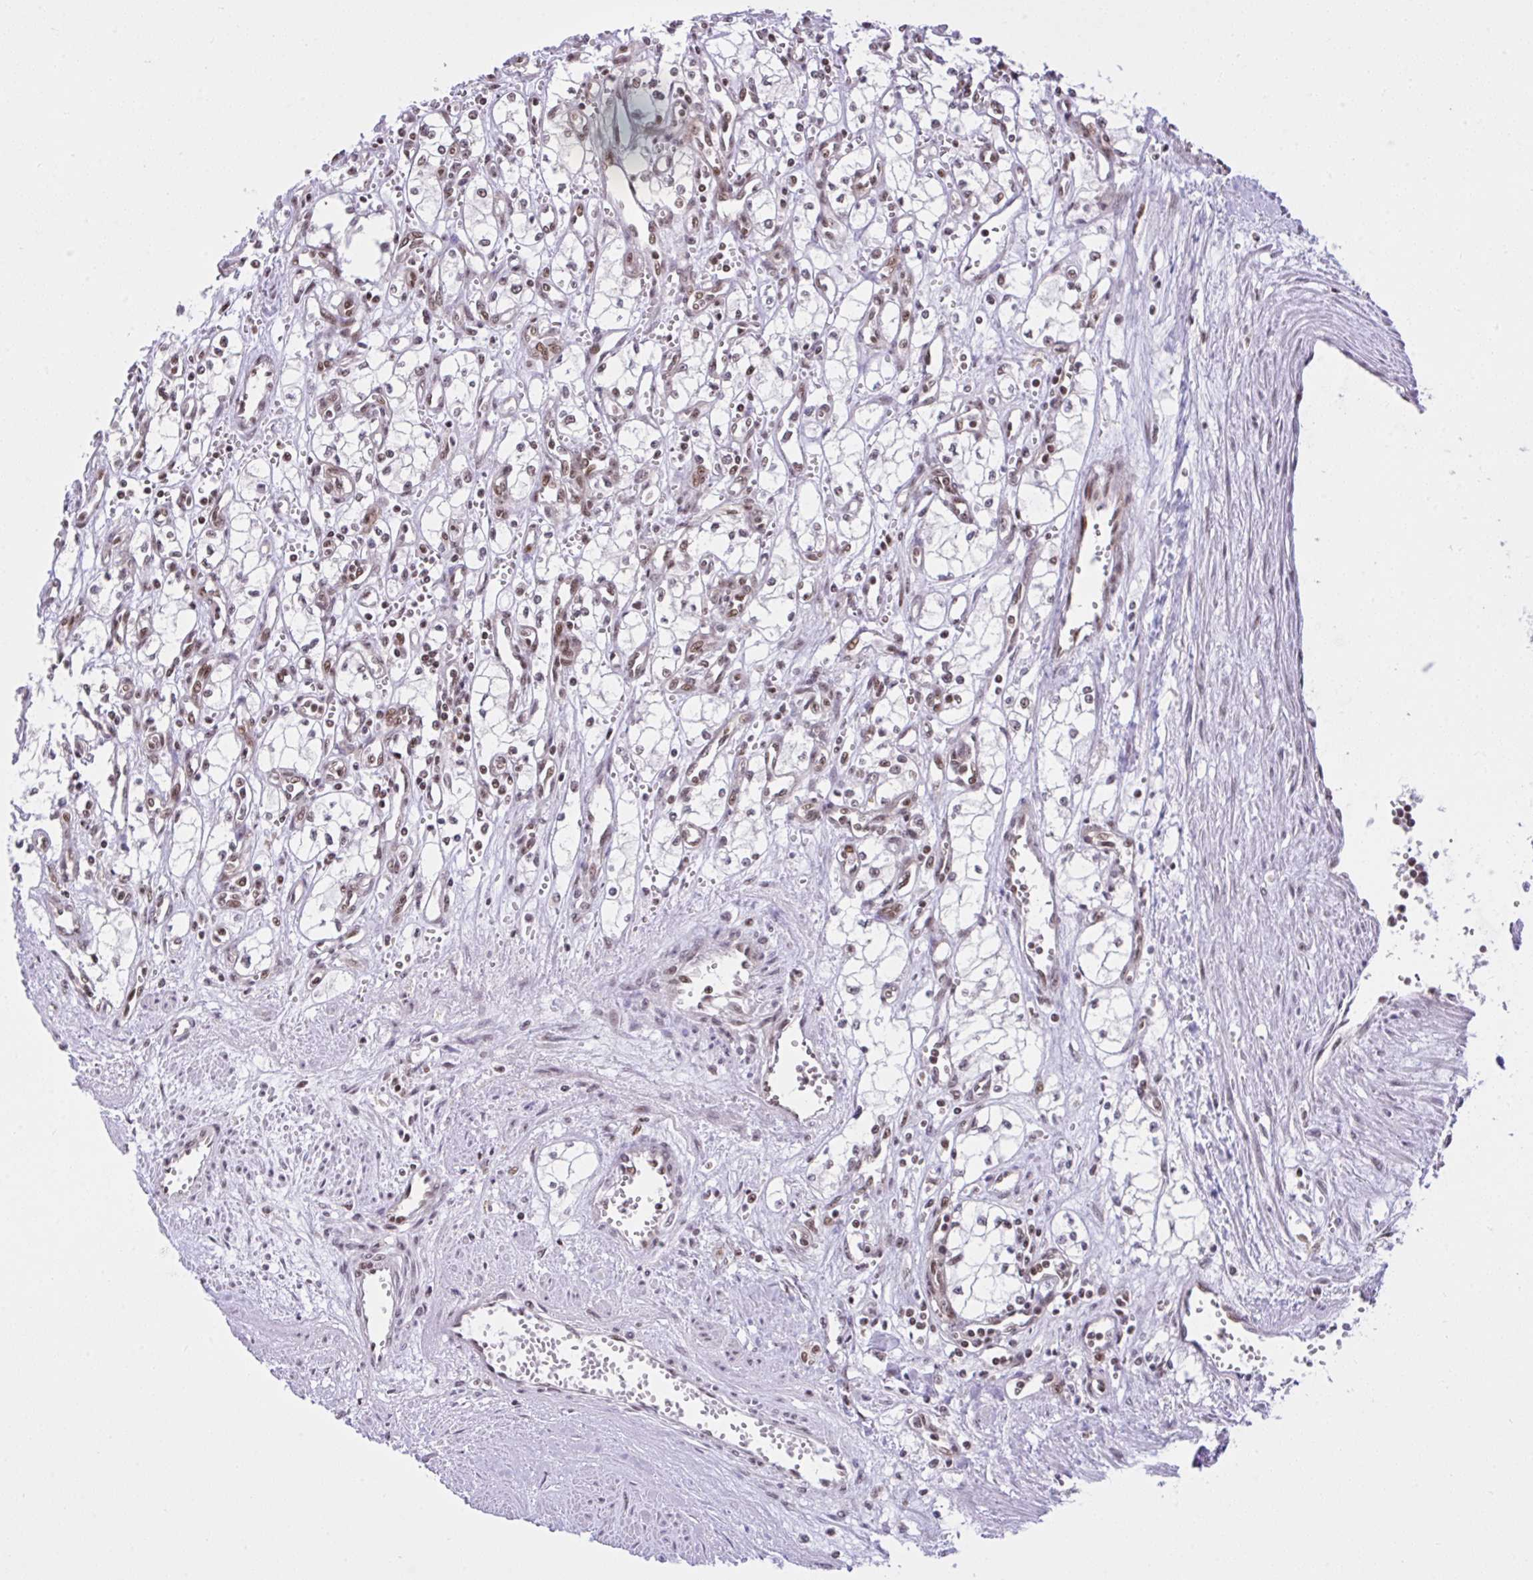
{"staining": {"intensity": "weak", "quantity": ">75%", "location": "nuclear"}, "tissue": "renal cancer", "cell_type": "Tumor cells", "image_type": "cancer", "snomed": [{"axis": "morphology", "description": "Adenocarcinoma, NOS"}, {"axis": "topography", "description": "Kidney"}], "caption": "Protein staining reveals weak nuclear expression in about >75% of tumor cells in renal cancer (adenocarcinoma).", "gene": "CCDC12", "patient": {"sex": "male", "age": 59}}